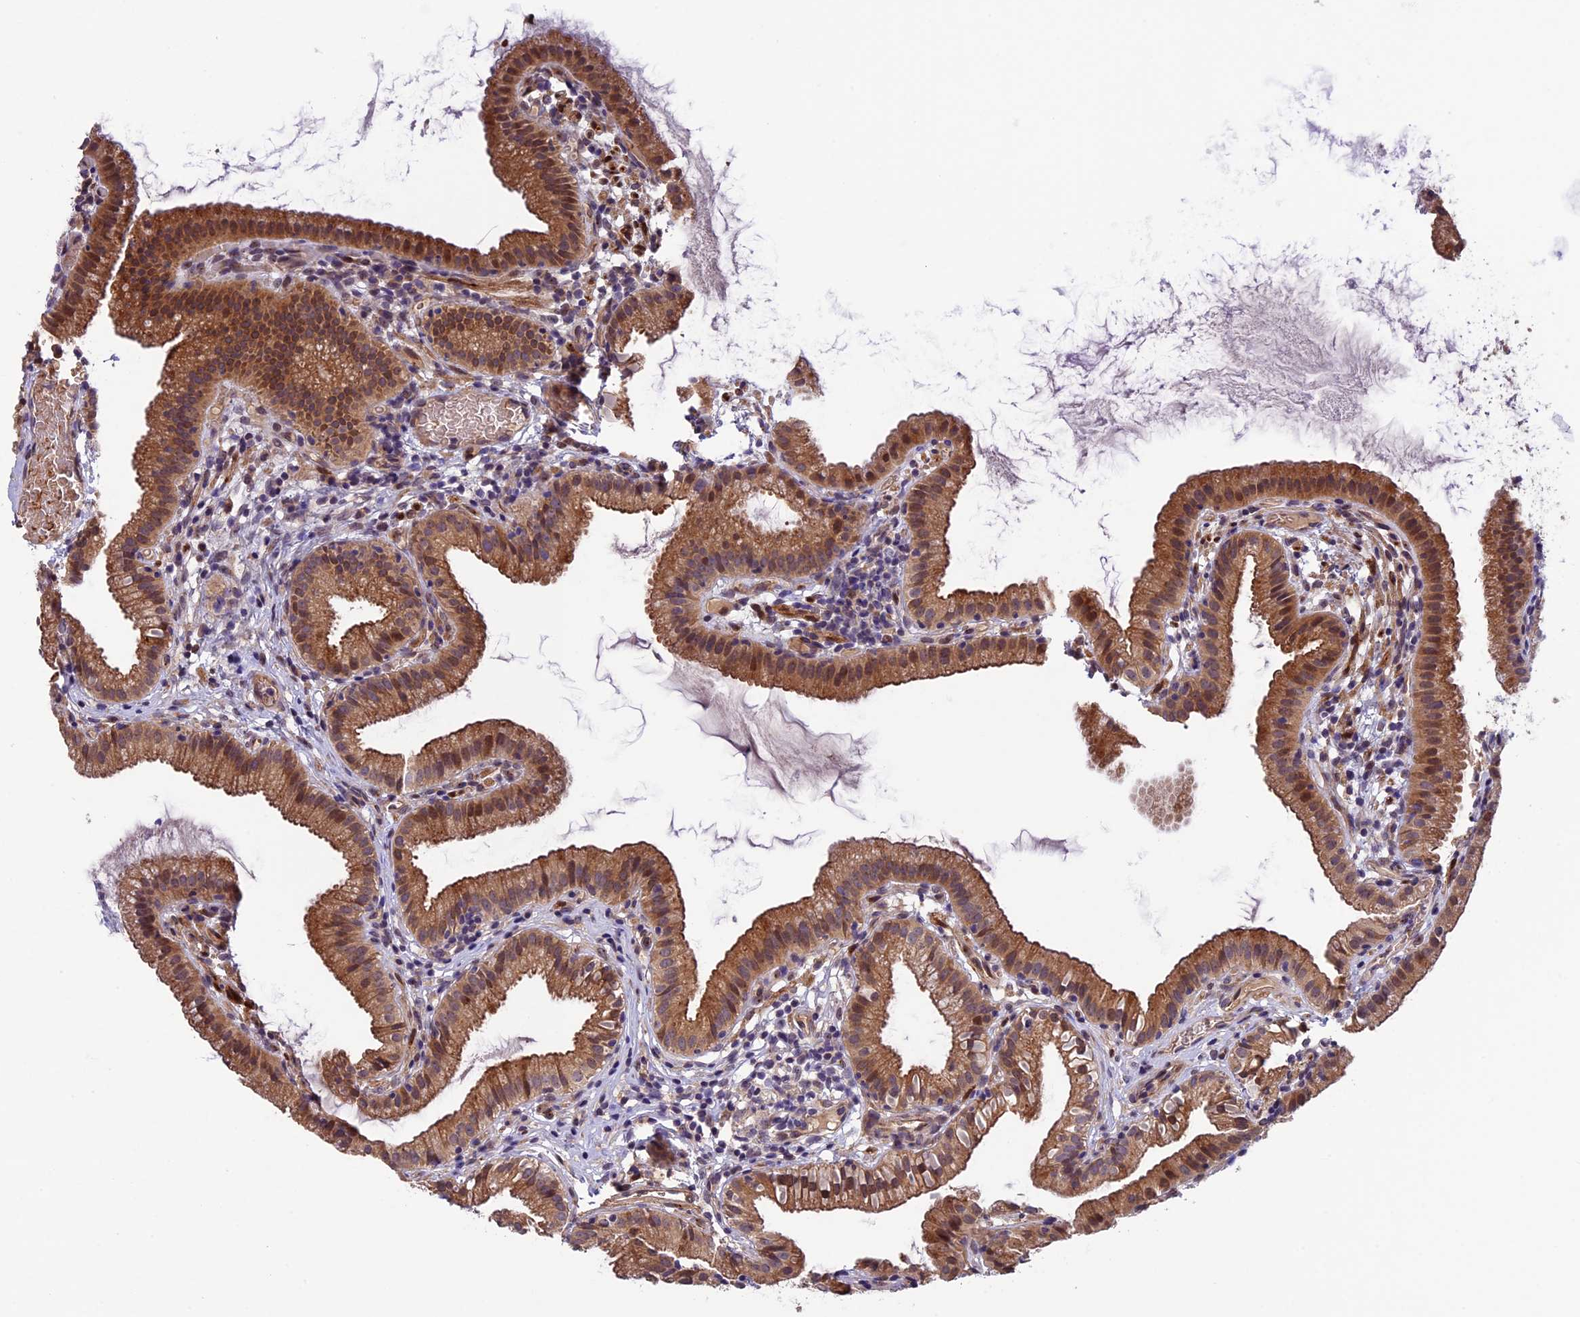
{"staining": {"intensity": "moderate", "quantity": ">75%", "location": "cytoplasmic/membranous,nuclear"}, "tissue": "gallbladder", "cell_type": "Glandular cells", "image_type": "normal", "snomed": [{"axis": "morphology", "description": "Normal tissue, NOS"}, {"axis": "topography", "description": "Gallbladder"}], "caption": "There is medium levels of moderate cytoplasmic/membranous,nuclear positivity in glandular cells of normal gallbladder, as demonstrated by immunohistochemical staining (brown color).", "gene": "CCDC9B", "patient": {"sex": "female", "age": 46}}